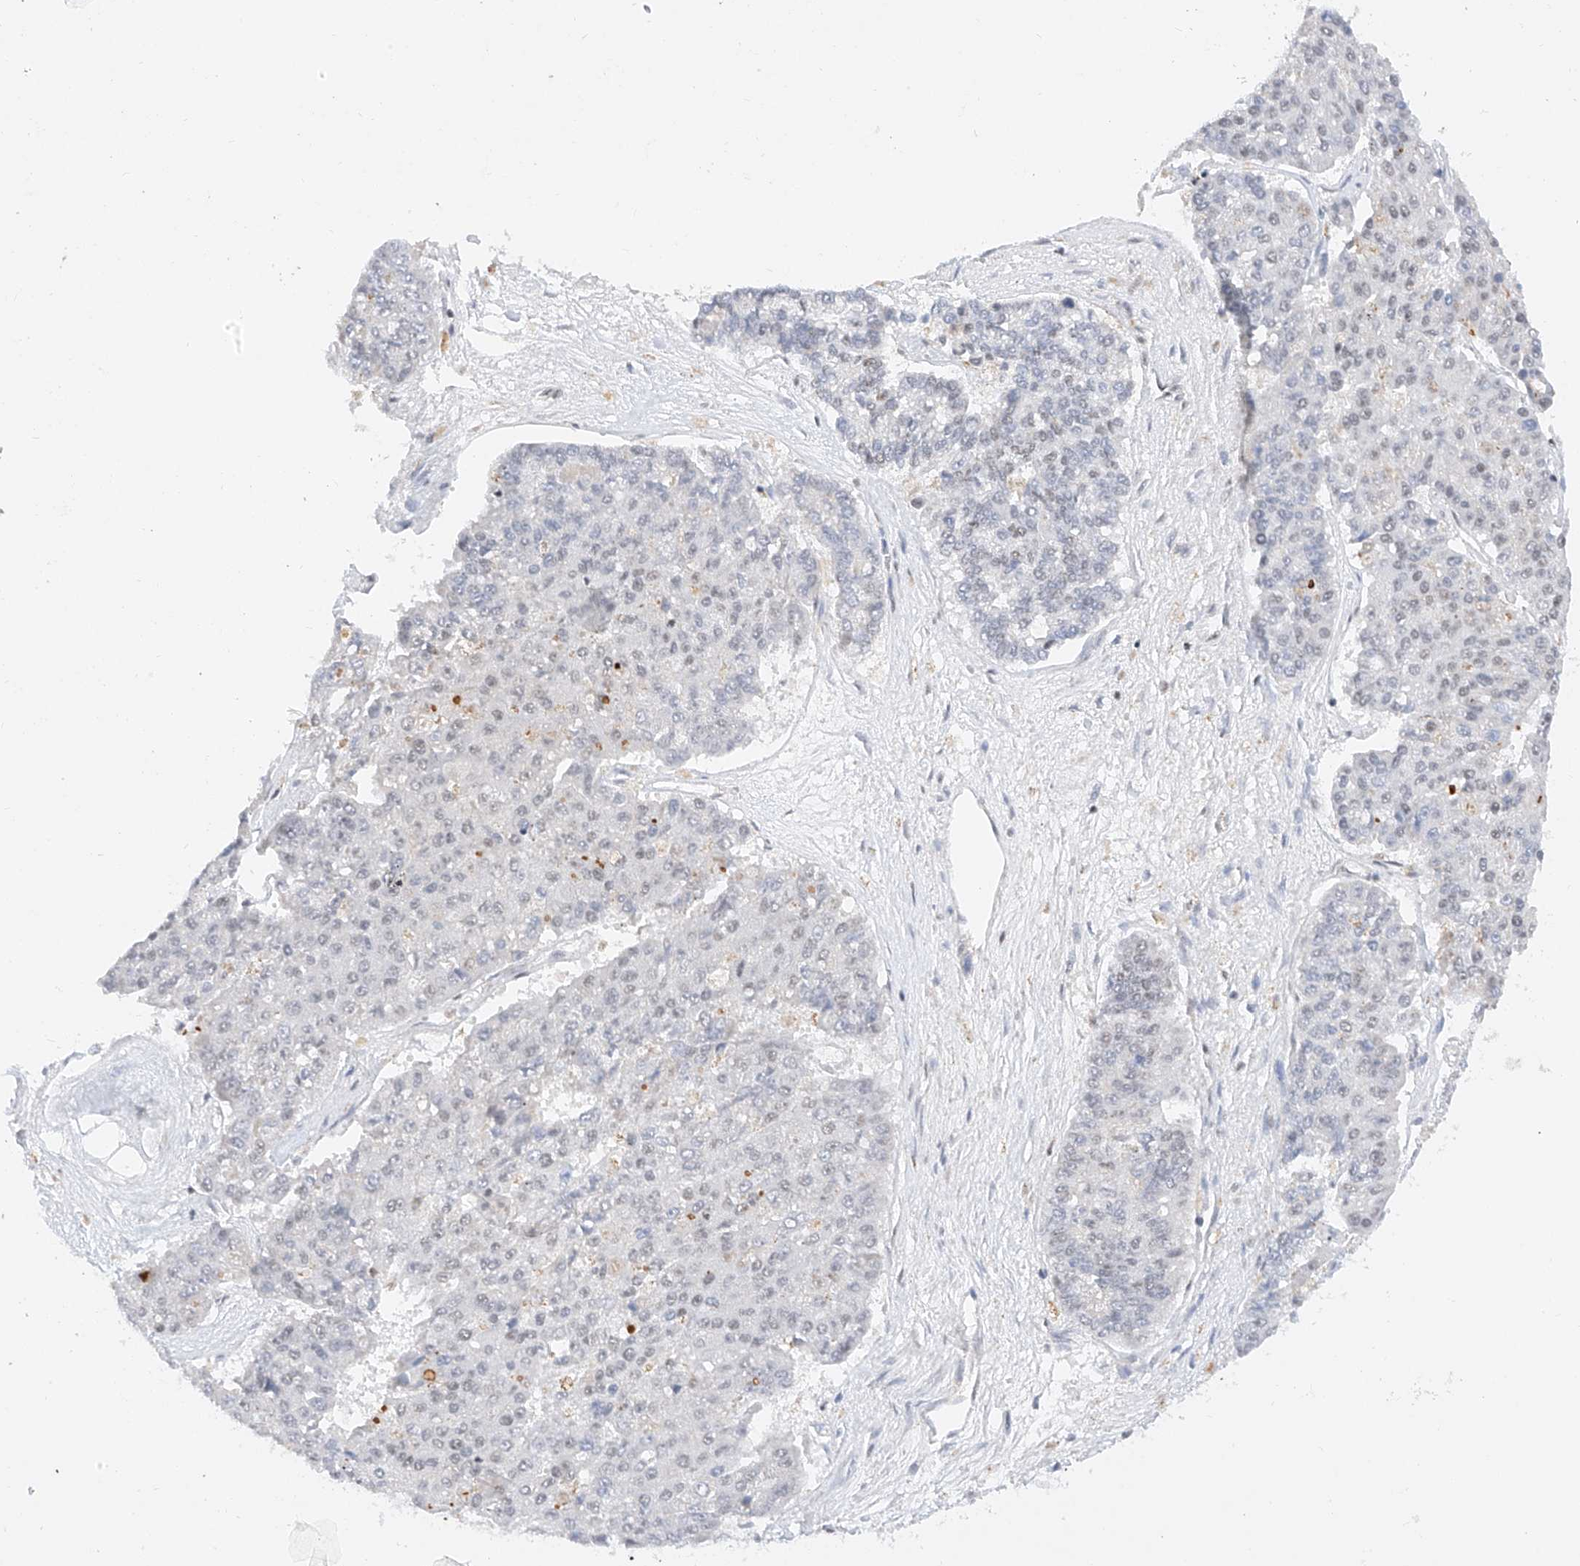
{"staining": {"intensity": "weak", "quantity": "<25%", "location": "nuclear"}, "tissue": "pancreatic cancer", "cell_type": "Tumor cells", "image_type": "cancer", "snomed": [{"axis": "morphology", "description": "Adenocarcinoma, NOS"}, {"axis": "topography", "description": "Pancreas"}], "caption": "IHC histopathology image of neoplastic tissue: human pancreatic cancer (adenocarcinoma) stained with DAB (3,3'-diaminobenzidine) demonstrates no significant protein positivity in tumor cells.", "gene": "NRF1", "patient": {"sex": "male", "age": 50}}